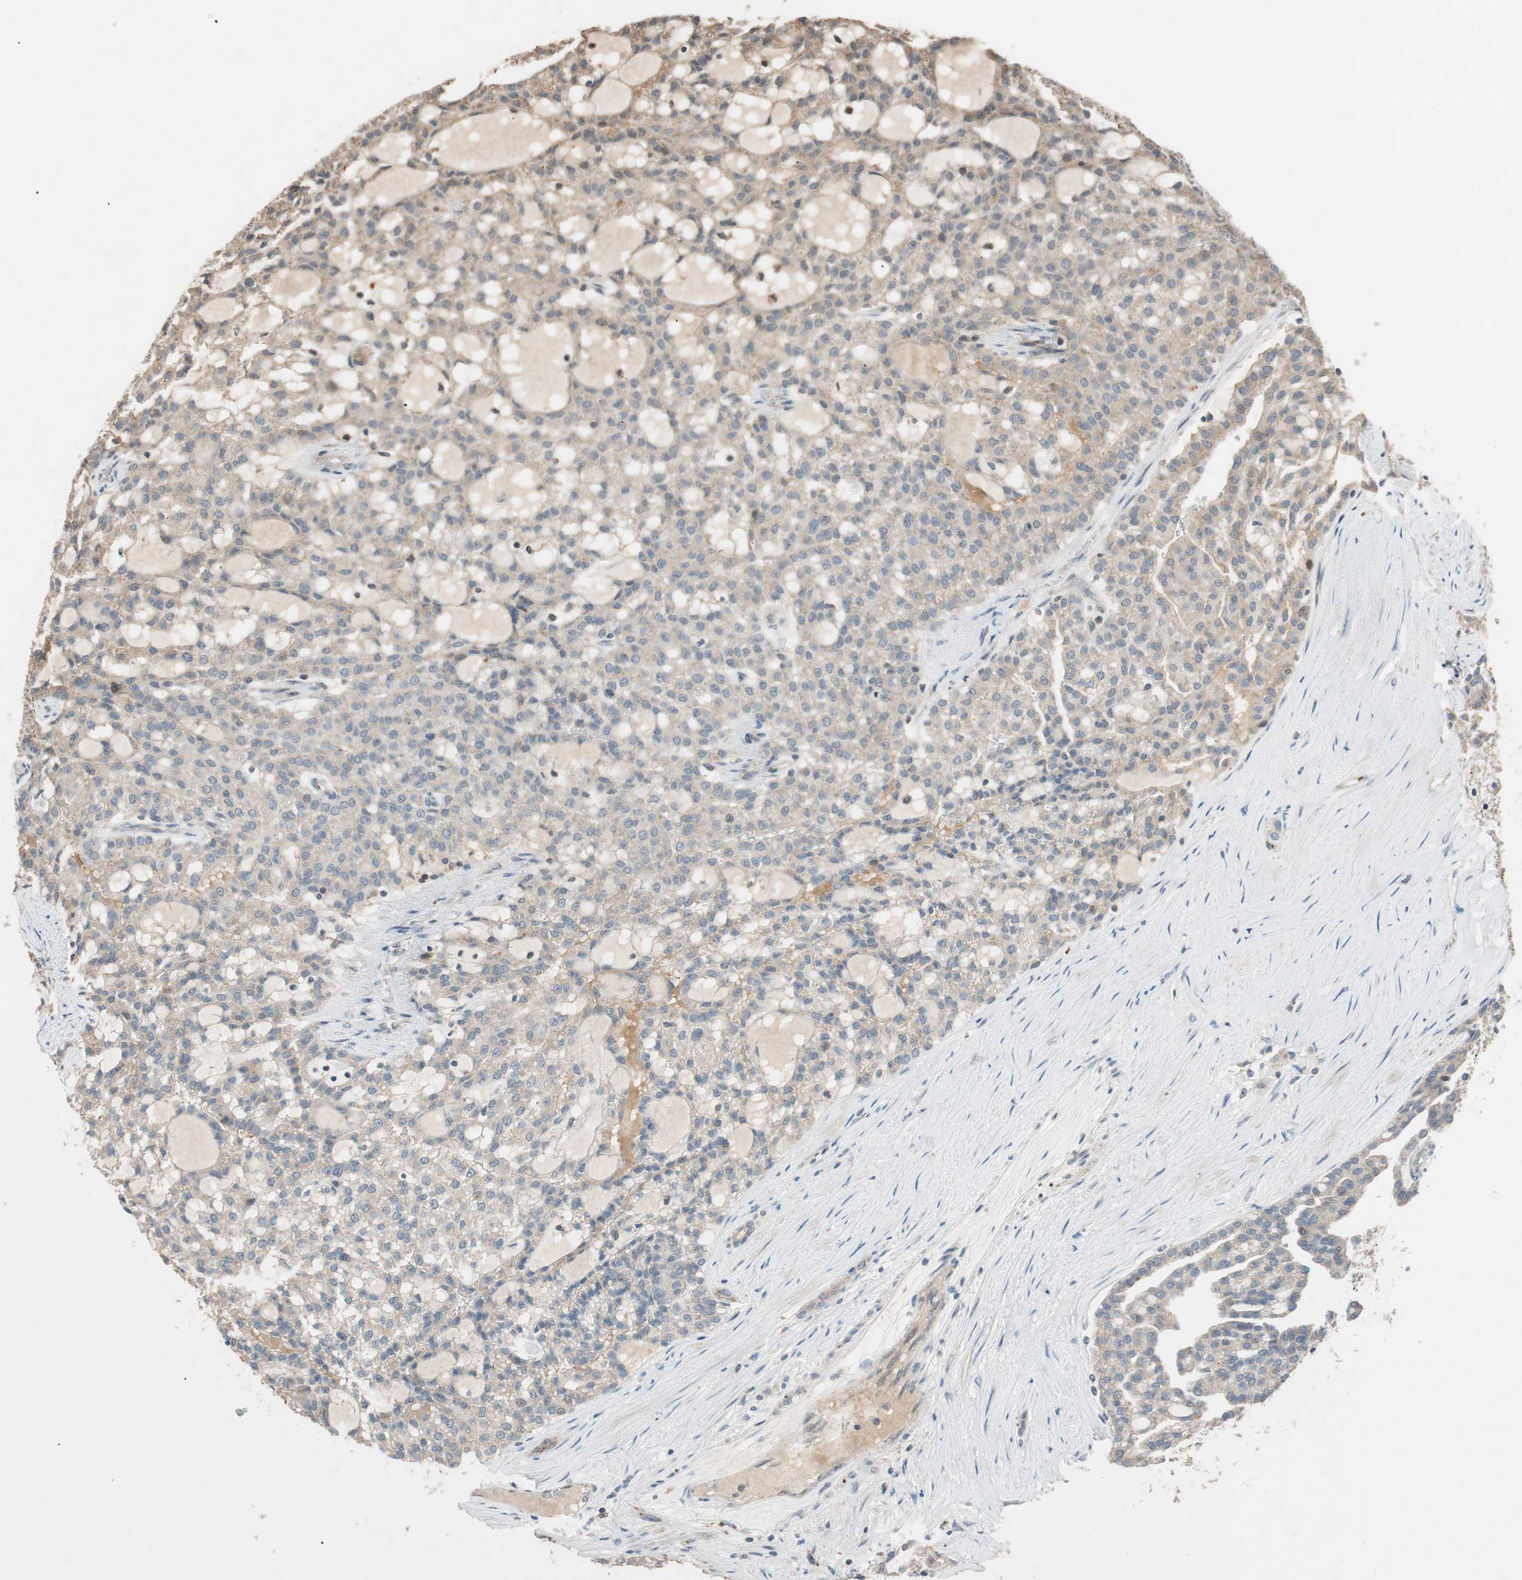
{"staining": {"intensity": "weak", "quantity": ">75%", "location": "cytoplasmic/membranous"}, "tissue": "renal cancer", "cell_type": "Tumor cells", "image_type": "cancer", "snomed": [{"axis": "morphology", "description": "Adenocarcinoma, NOS"}, {"axis": "topography", "description": "Kidney"}], "caption": "This photomicrograph exhibits IHC staining of adenocarcinoma (renal), with low weak cytoplasmic/membranous expression in approximately >75% of tumor cells.", "gene": "GLB1", "patient": {"sex": "male", "age": 63}}